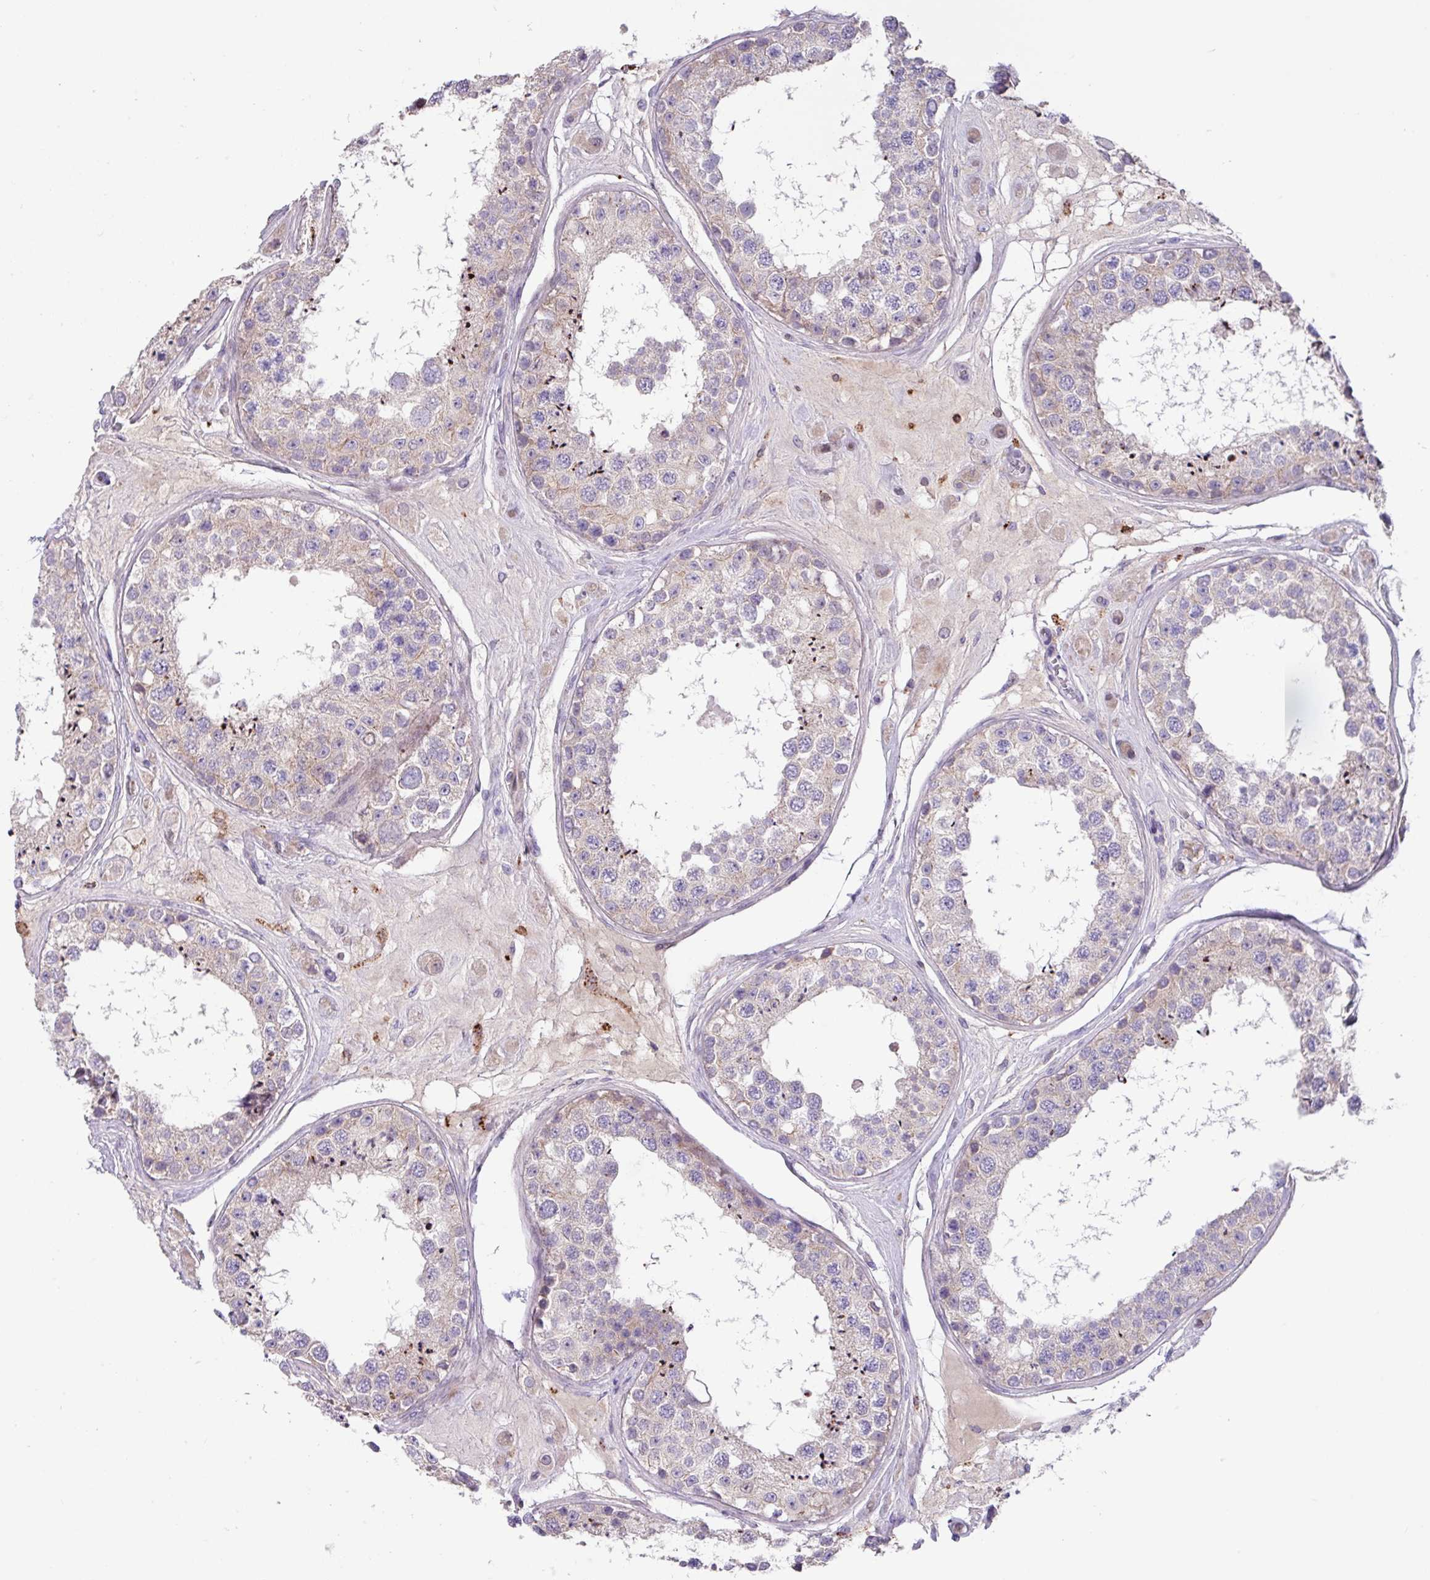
{"staining": {"intensity": "moderate", "quantity": "25%-75%", "location": "cytoplasmic/membranous"}, "tissue": "testis", "cell_type": "Cells in seminiferous ducts", "image_type": "normal", "snomed": [{"axis": "morphology", "description": "Normal tissue, NOS"}, {"axis": "topography", "description": "Testis"}], "caption": "Immunohistochemistry (IHC) photomicrograph of unremarkable human testis stained for a protein (brown), which demonstrates medium levels of moderate cytoplasmic/membranous staining in about 25%-75% of cells in seminiferous ducts.", "gene": "IQCJ", "patient": {"sex": "male", "age": 25}}